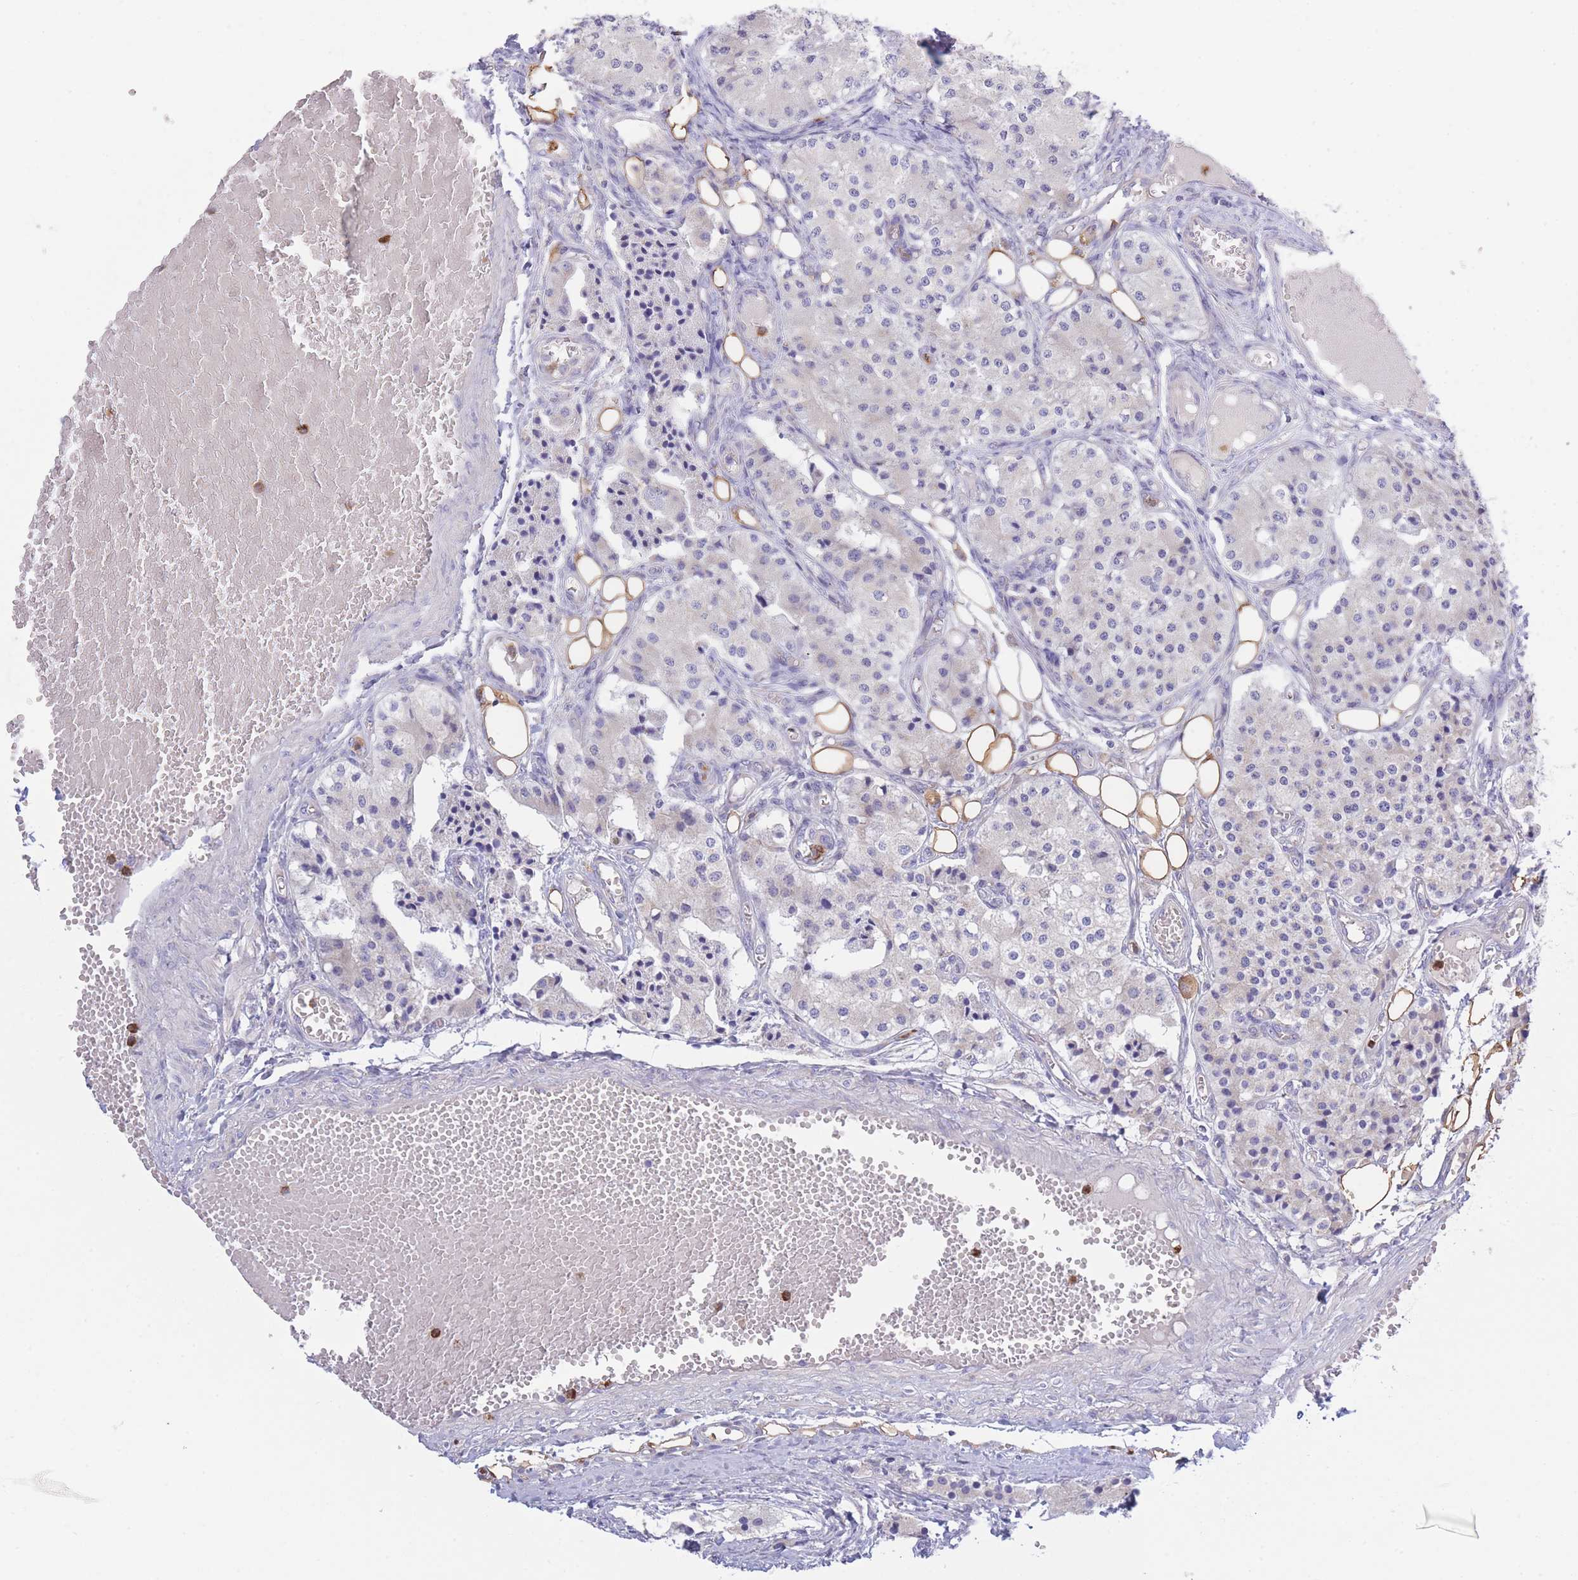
{"staining": {"intensity": "negative", "quantity": "none", "location": "none"}, "tissue": "carcinoid", "cell_type": "Tumor cells", "image_type": "cancer", "snomed": [{"axis": "morphology", "description": "Carcinoid, malignant, NOS"}, {"axis": "topography", "description": "Colon"}], "caption": "Image shows no significant protein expression in tumor cells of carcinoid (malignant).", "gene": "CENPM", "patient": {"sex": "female", "age": 52}}